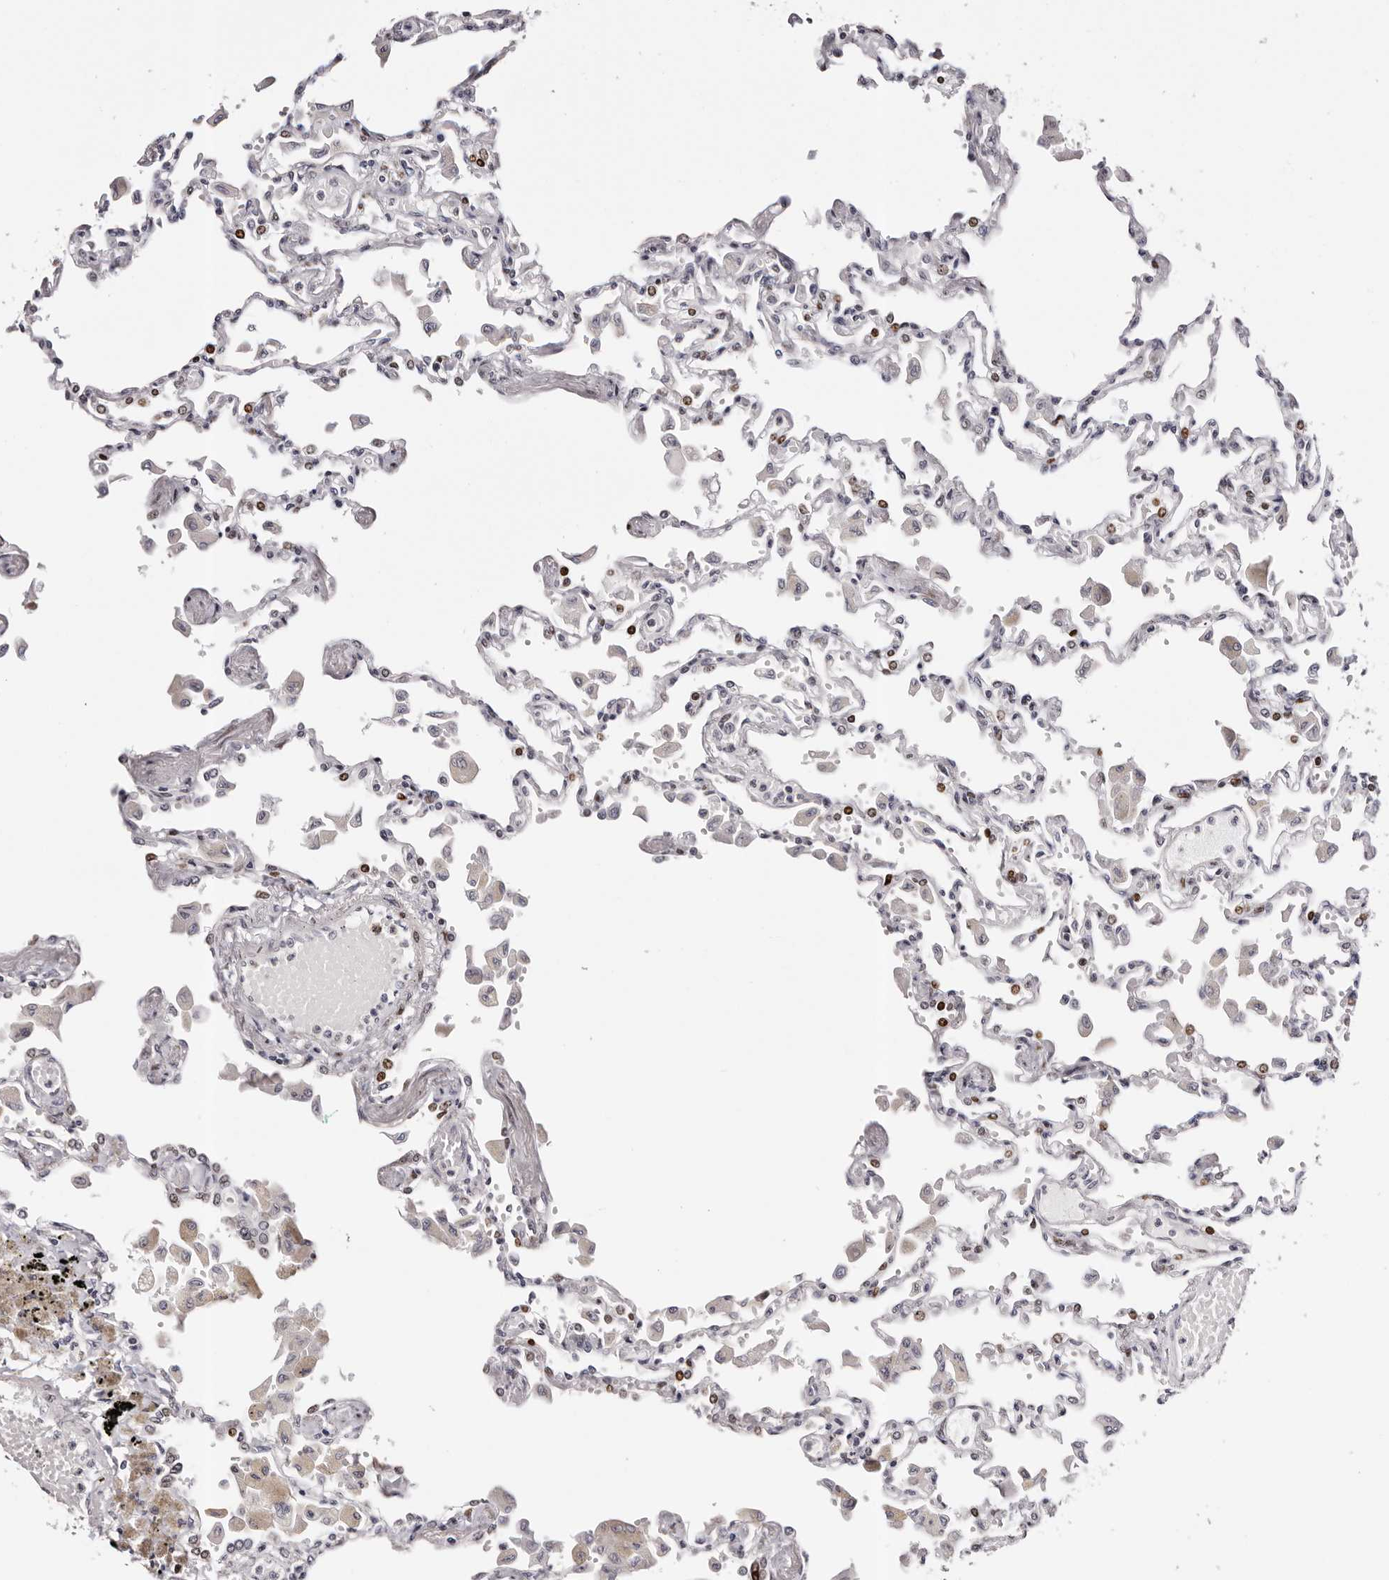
{"staining": {"intensity": "moderate", "quantity": "25%-75%", "location": "nuclear"}, "tissue": "lung", "cell_type": "Alveolar cells", "image_type": "normal", "snomed": [{"axis": "morphology", "description": "Normal tissue, NOS"}, {"axis": "topography", "description": "Bronchus"}, {"axis": "topography", "description": "Lung"}], "caption": "Immunohistochemistry (IHC) micrograph of benign lung stained for a protein (brown), which exhibits medium levels of moderate nuclear staining in about 25%-75% of alveolar cells.", "gene": "NUP153", "patient": {"sex": "female", "age": 49}}